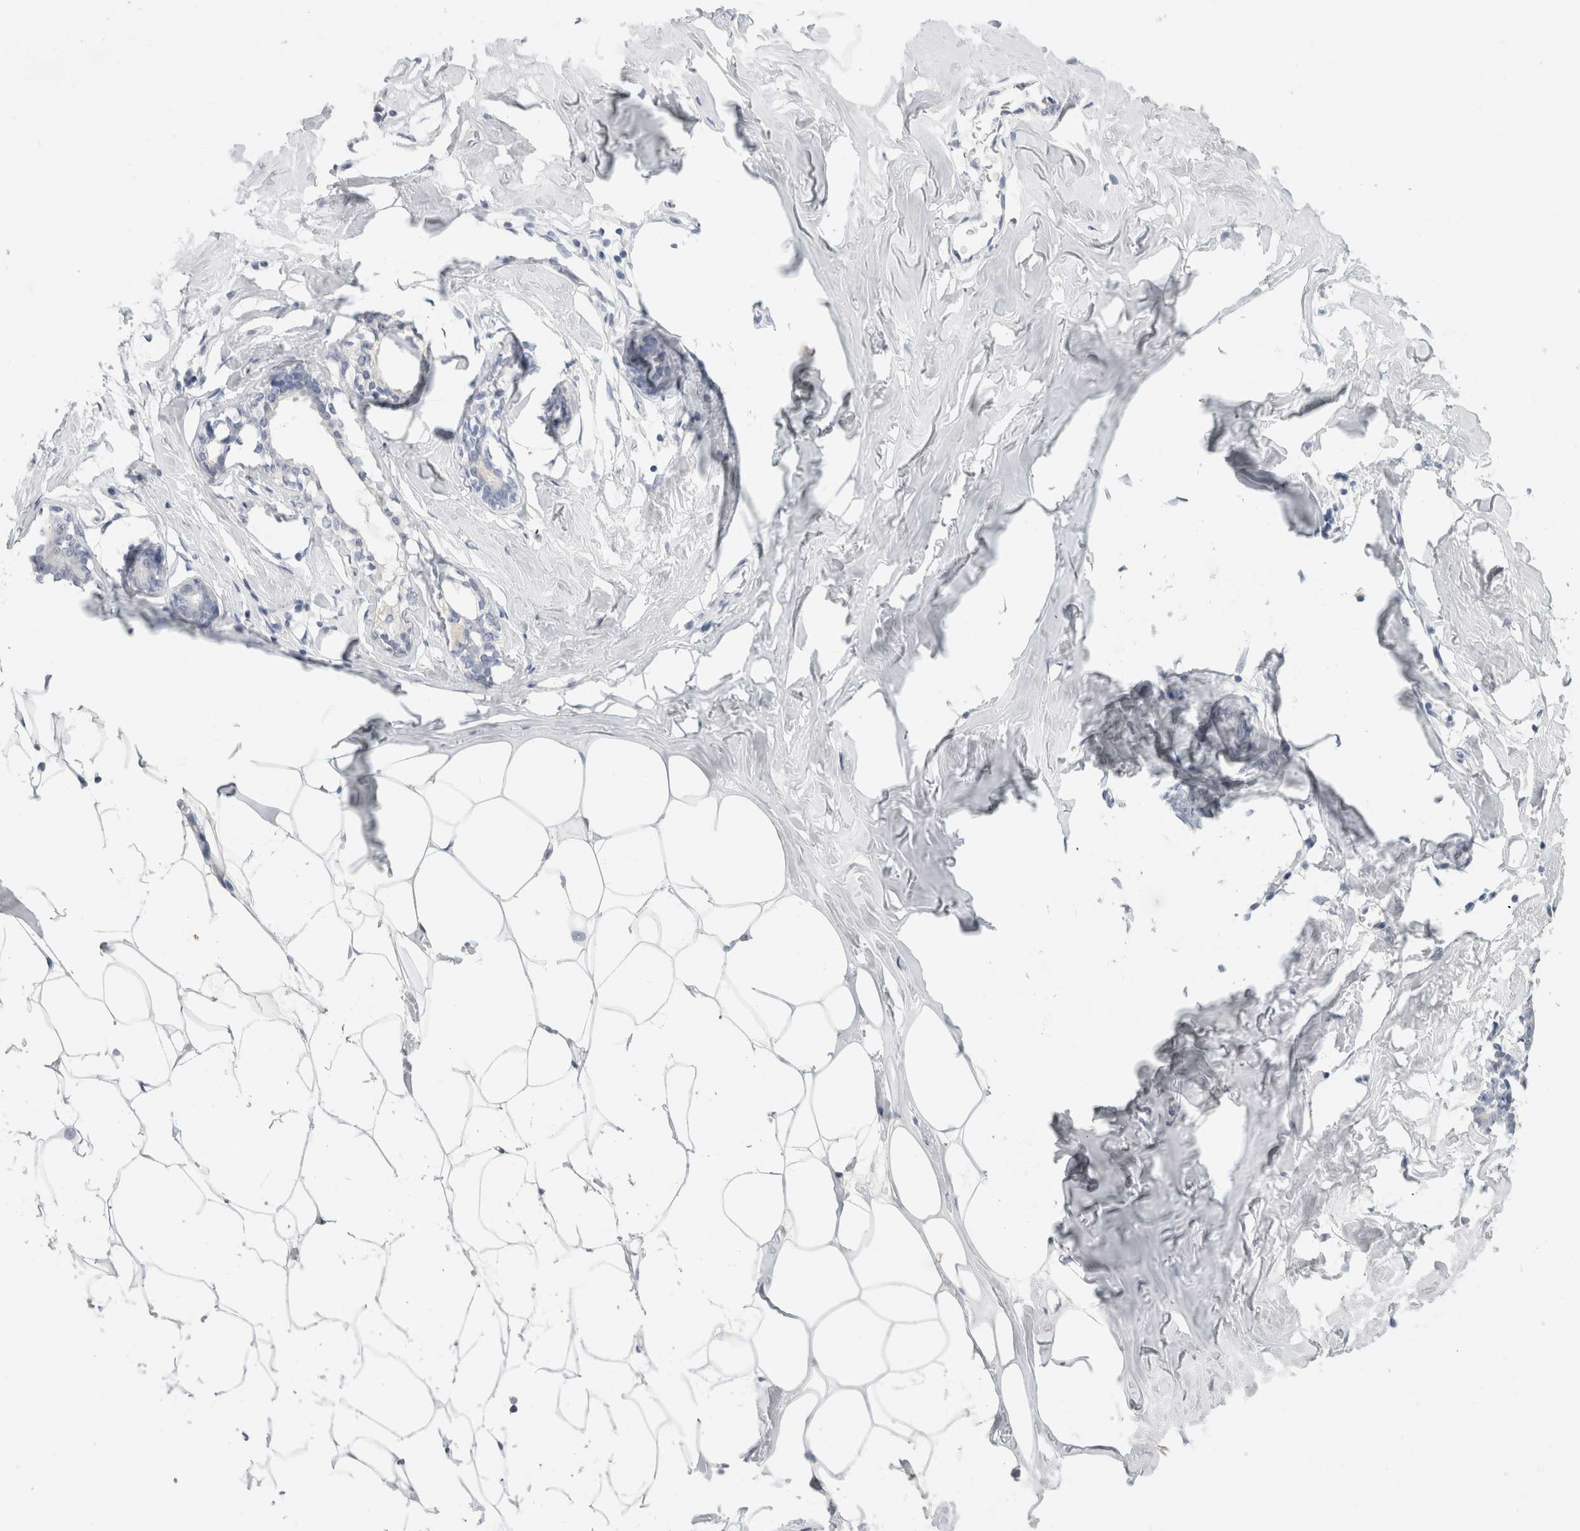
{"staining": {"intensity": "negative", "quantity": "none", "location": "none"}, "tissue": "adipose tissue", "cell_type": "Adipocytes", "image_type": "normal", "snomed": [{"axis": "morphology", "description": "Normal tissue, NOS"}, {"axis": "morphology", "description": "Fibrosis, NOS"}, {"axis": "topography", "description": "Breast"}, {"axis": "topography", "description": "Adipose tissue"}], "caption": "Immunohistochemical staining of unremarkable adipose tissue exhibits no significant positivity in adipocytes.", "gene": "BCAN", "patient": {"sex": "female", "age": 39}}